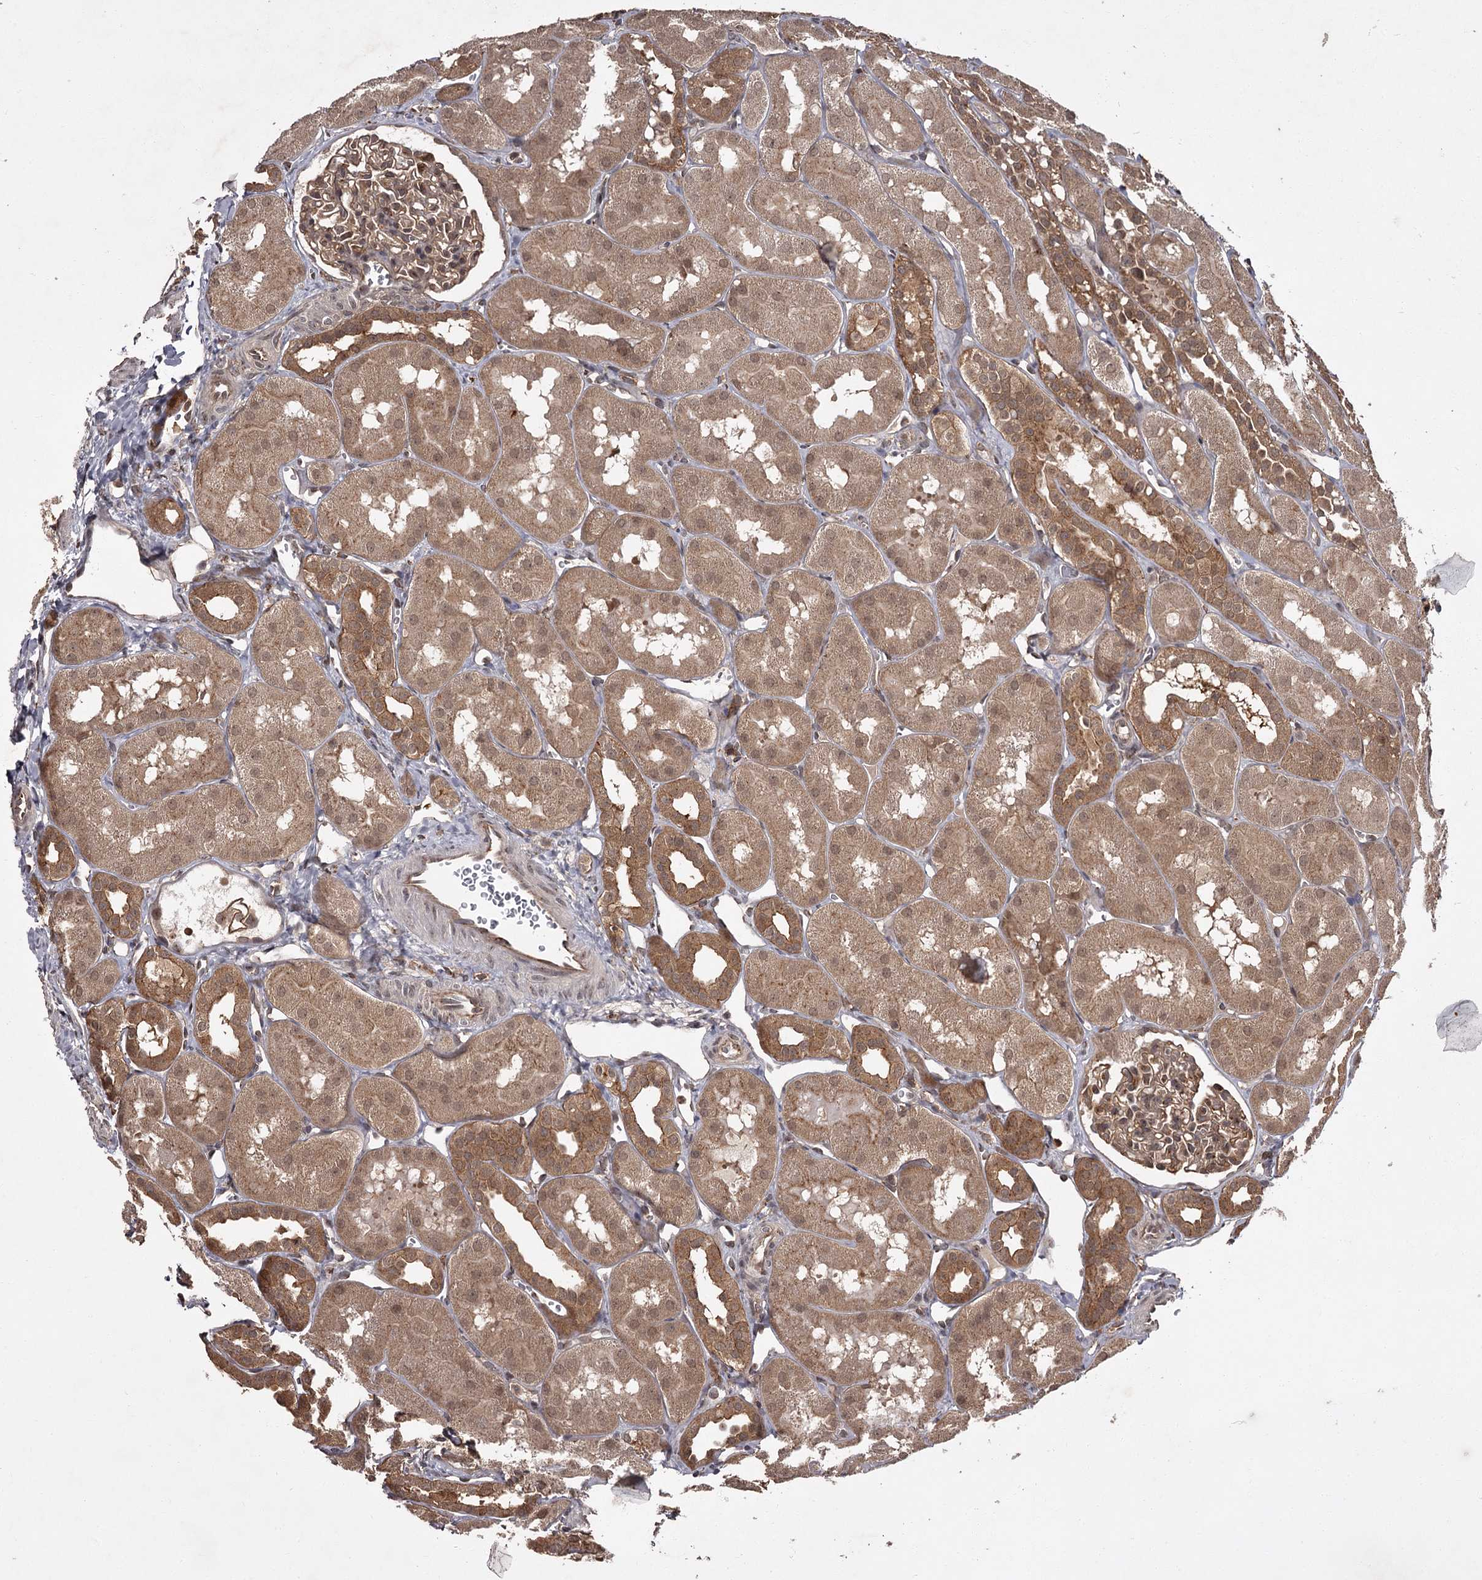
{"staining": {"intensity": "weak", "quantity": ">75%", "location": "cytoplasmic/membranous"}, "tissue": "kidney", "cell_type": "Cells in glomeruli", "image_type": "normal", "snomed": [{"axis": "morphology", "description": "Normal tissue, NOS"}, {"axis": "topography", "description": "Kidney"}, {"axis": "topography", "description": "Urinary bladder"}], "caption": "Protein expression analysis of unremarkable human kidney reveals weak cytoplasmic/membranous positivity in about >75% of cells in glomeruli. The protein of interest is shown in brown color, while the nuclei are stained blue.", "gene": "TBC1D23", "patient": {"sex": "male", "age": 16}}